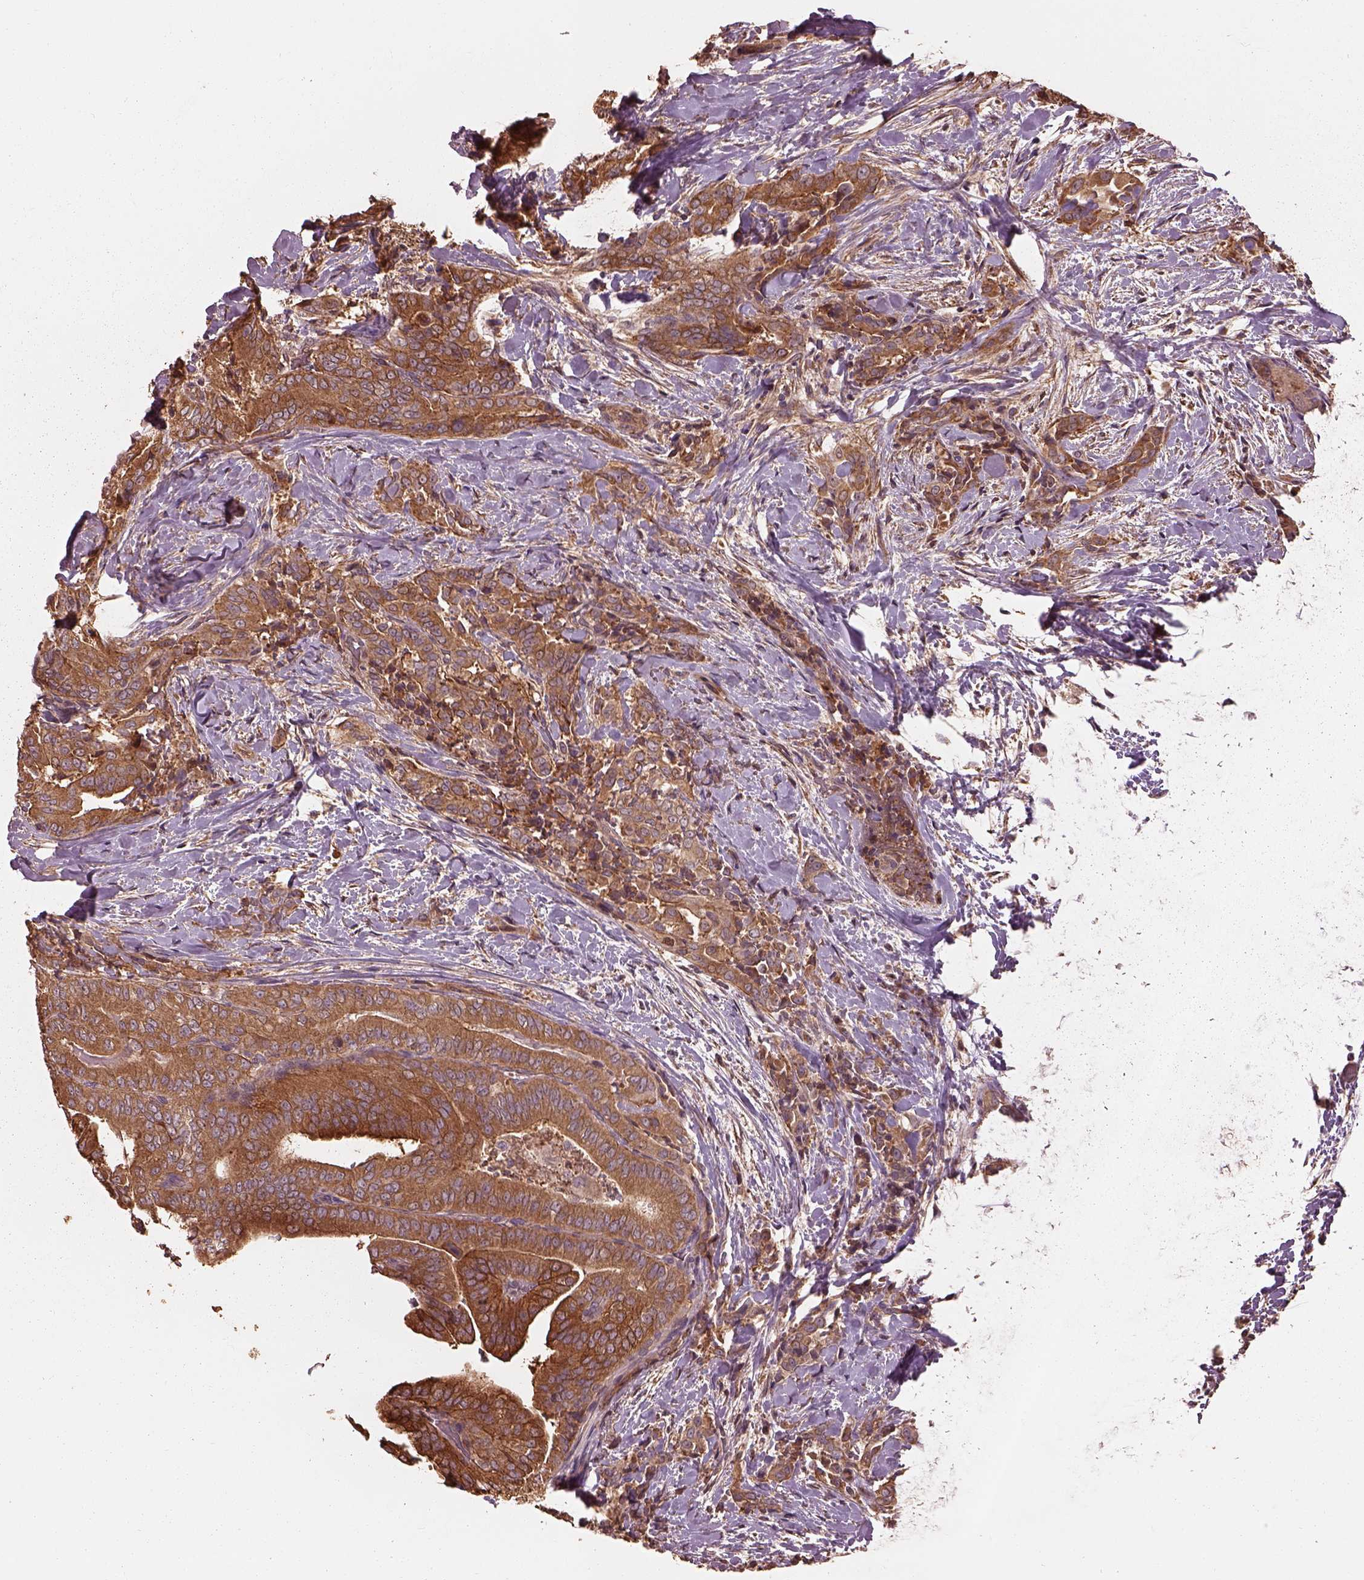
{"staining": {"intensity": "strong", "quantity": ">75%", "location": "cytoplasmic/membranous"}, "tissue": "thyroid cancer", "cell_type": "Tumor cells", "image_type": "cancer", "snomed": [{"axis": "morphology", "description": "Papillary adenocarcinoma, NOS"}, {"axis": "topography", "description": "Thyroid gland"}], "caption": "Thyroid cancer (papillary adenocarcinoma) stained for a protein reveals strong cytoplasmic/membranous positivity in tumor cells.", "gene": "METTL4", "patient": {"sex": "male", "age": 61}}